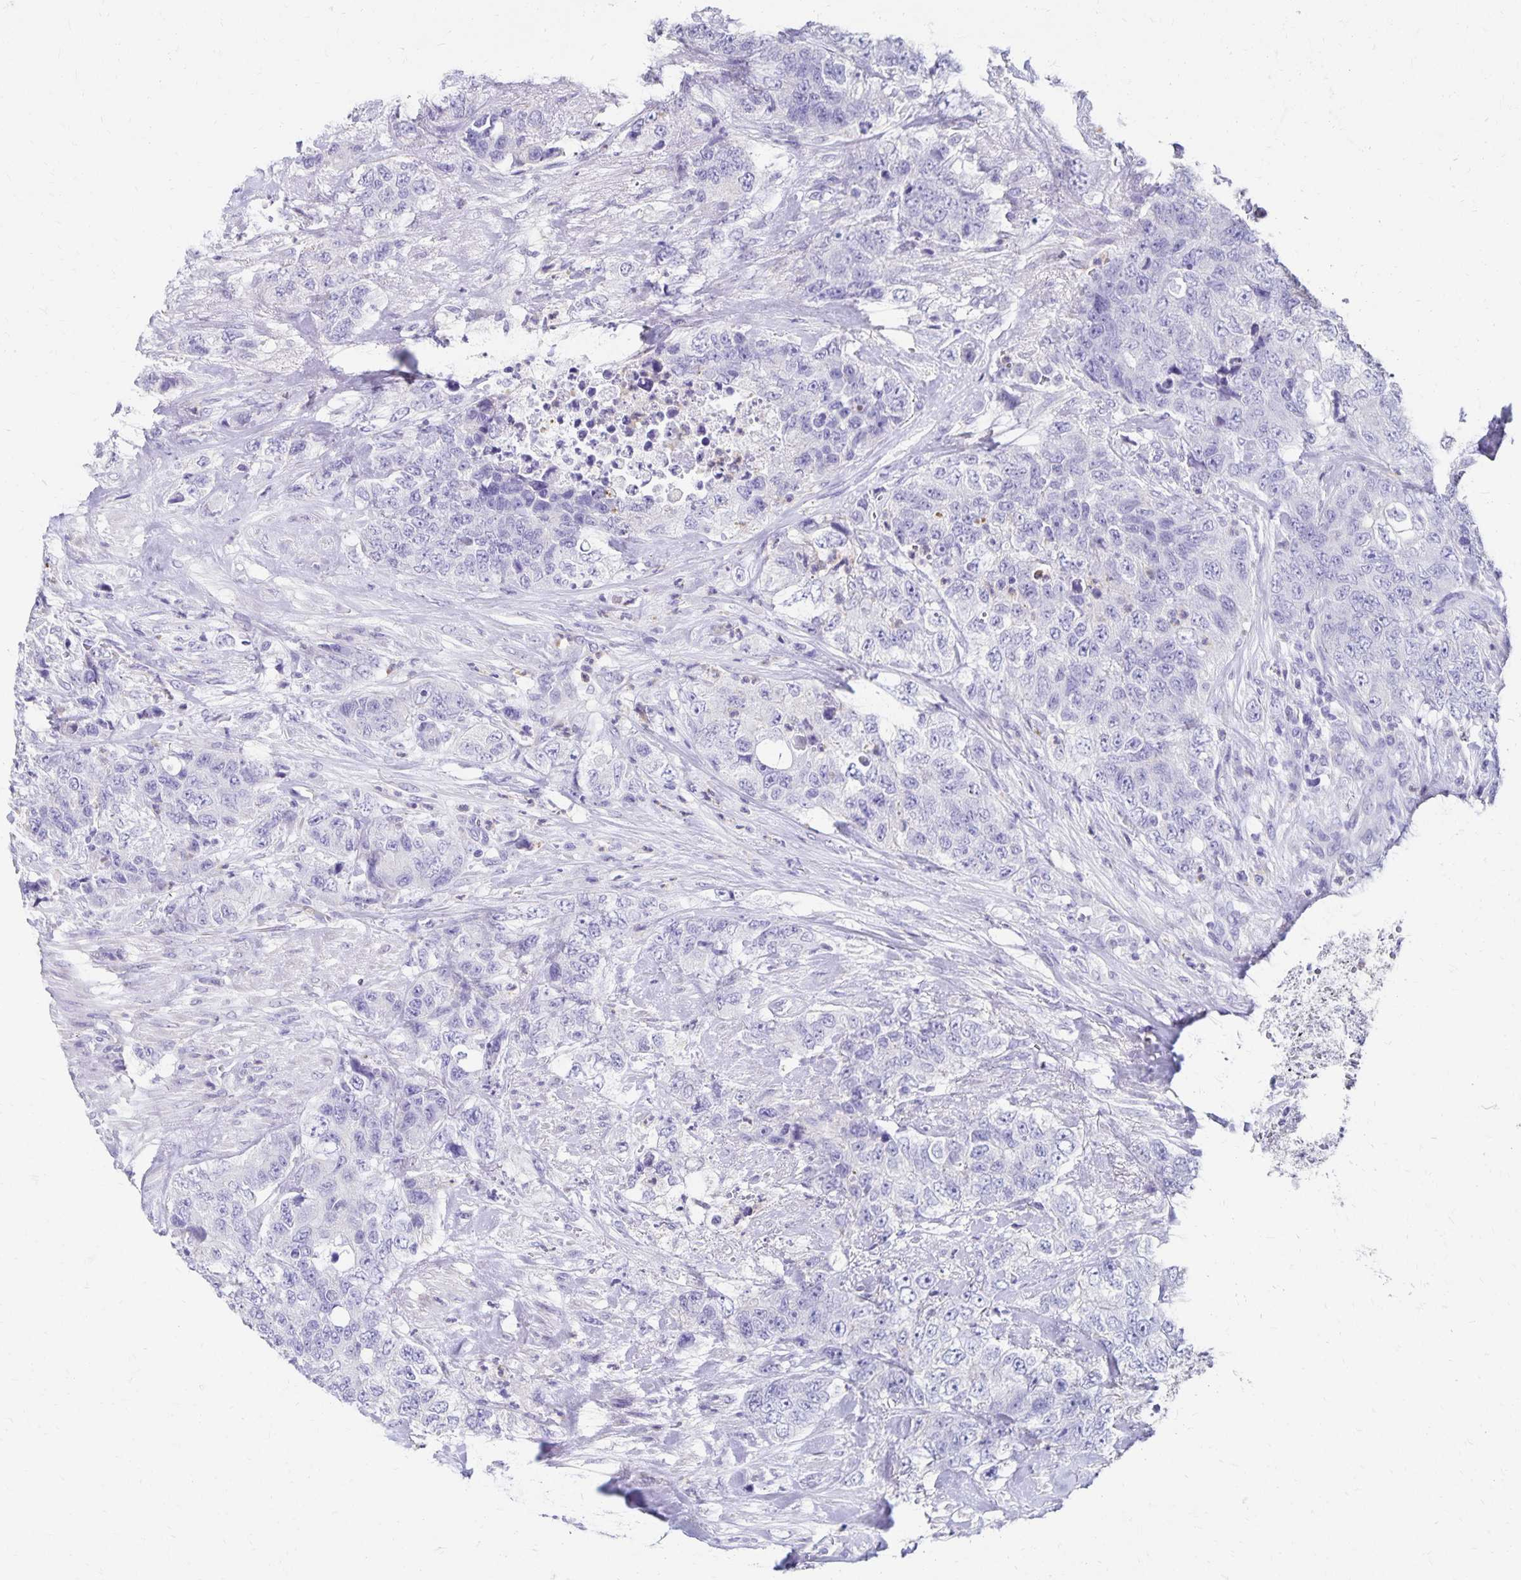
{"staining": {"intensity": "negative", "quantity": "none", "location": "none"}, "tissue": "urothelial cancer", "cell_type": "Tumor cells", "image_type": "cancer", "snomed": [{"axis": "morphology", "description": "Urothelial carcinoma, High grade"}, {"axis": "topography", "description": "Urinary bladder"}], "caption": "A photomicrograph of urothelial cancer stained for a protein demonstrates no brown staining in tumor cells.", "gene": "DYNLT4", "patient": {"sex": "female", "age": 78}}